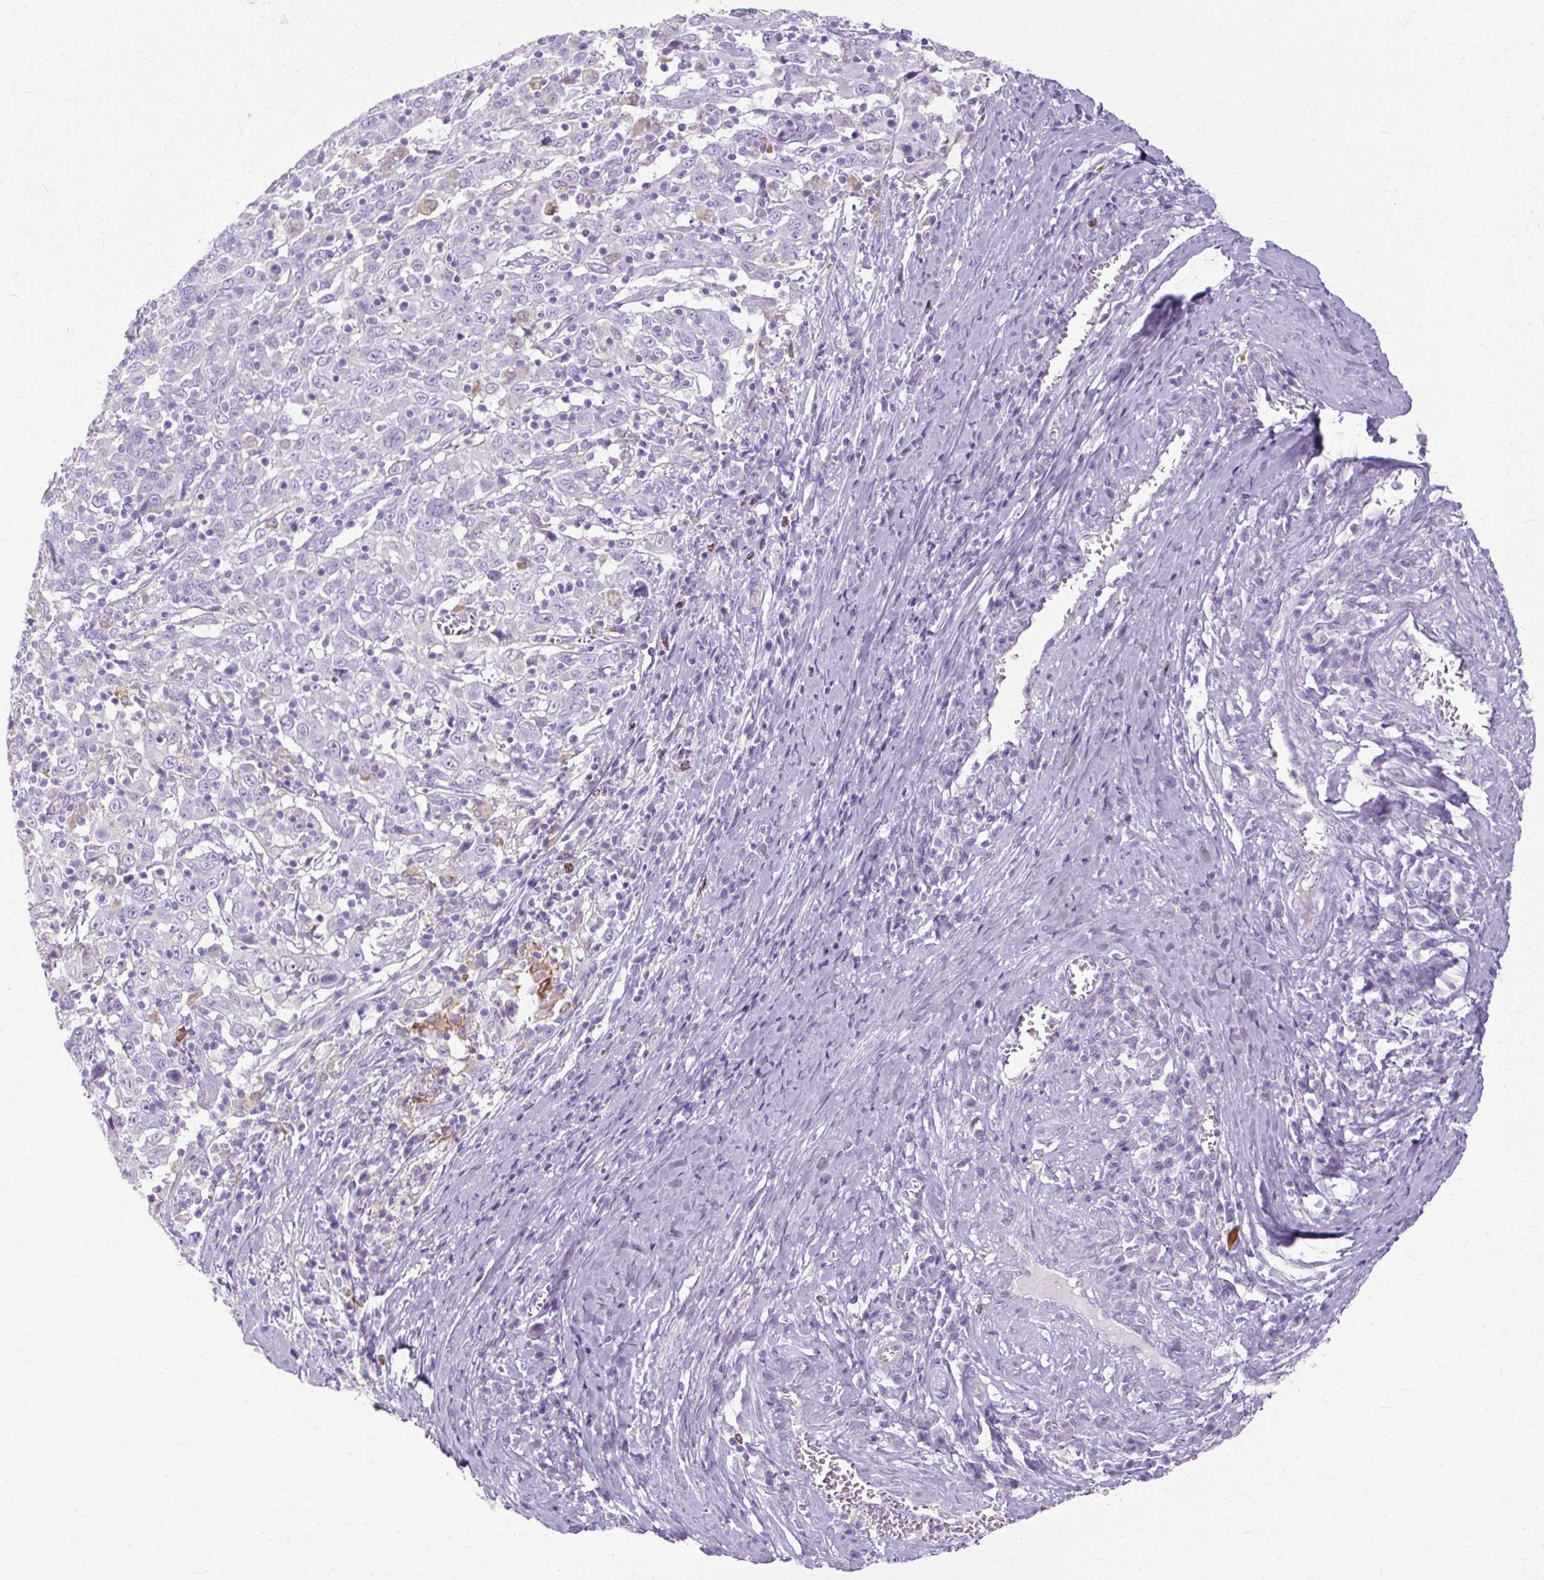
{"staining": {"intensity": "negative", "quantity": "none", "location": "none"}, "tissue": "cervical cancer", "cell_type": "Tumor cells", "image_type": "cancer", "snomed": [{"axis": "morphology", "description": "Squamous cell carcinoma, NOS"}, {"axis": "topography", "description": "Cervix"}], "caption": "IHC micrograph of cervical squamous cell carcinoma stained for a protein (brown), which demonstrates no expression in tumor cells. (Brightfield microscopy of DAB immunohistochemistry (IHC) at high magnification).", "gene": "HSD11B1", "patient": {"sex": "female", "age": 46}}